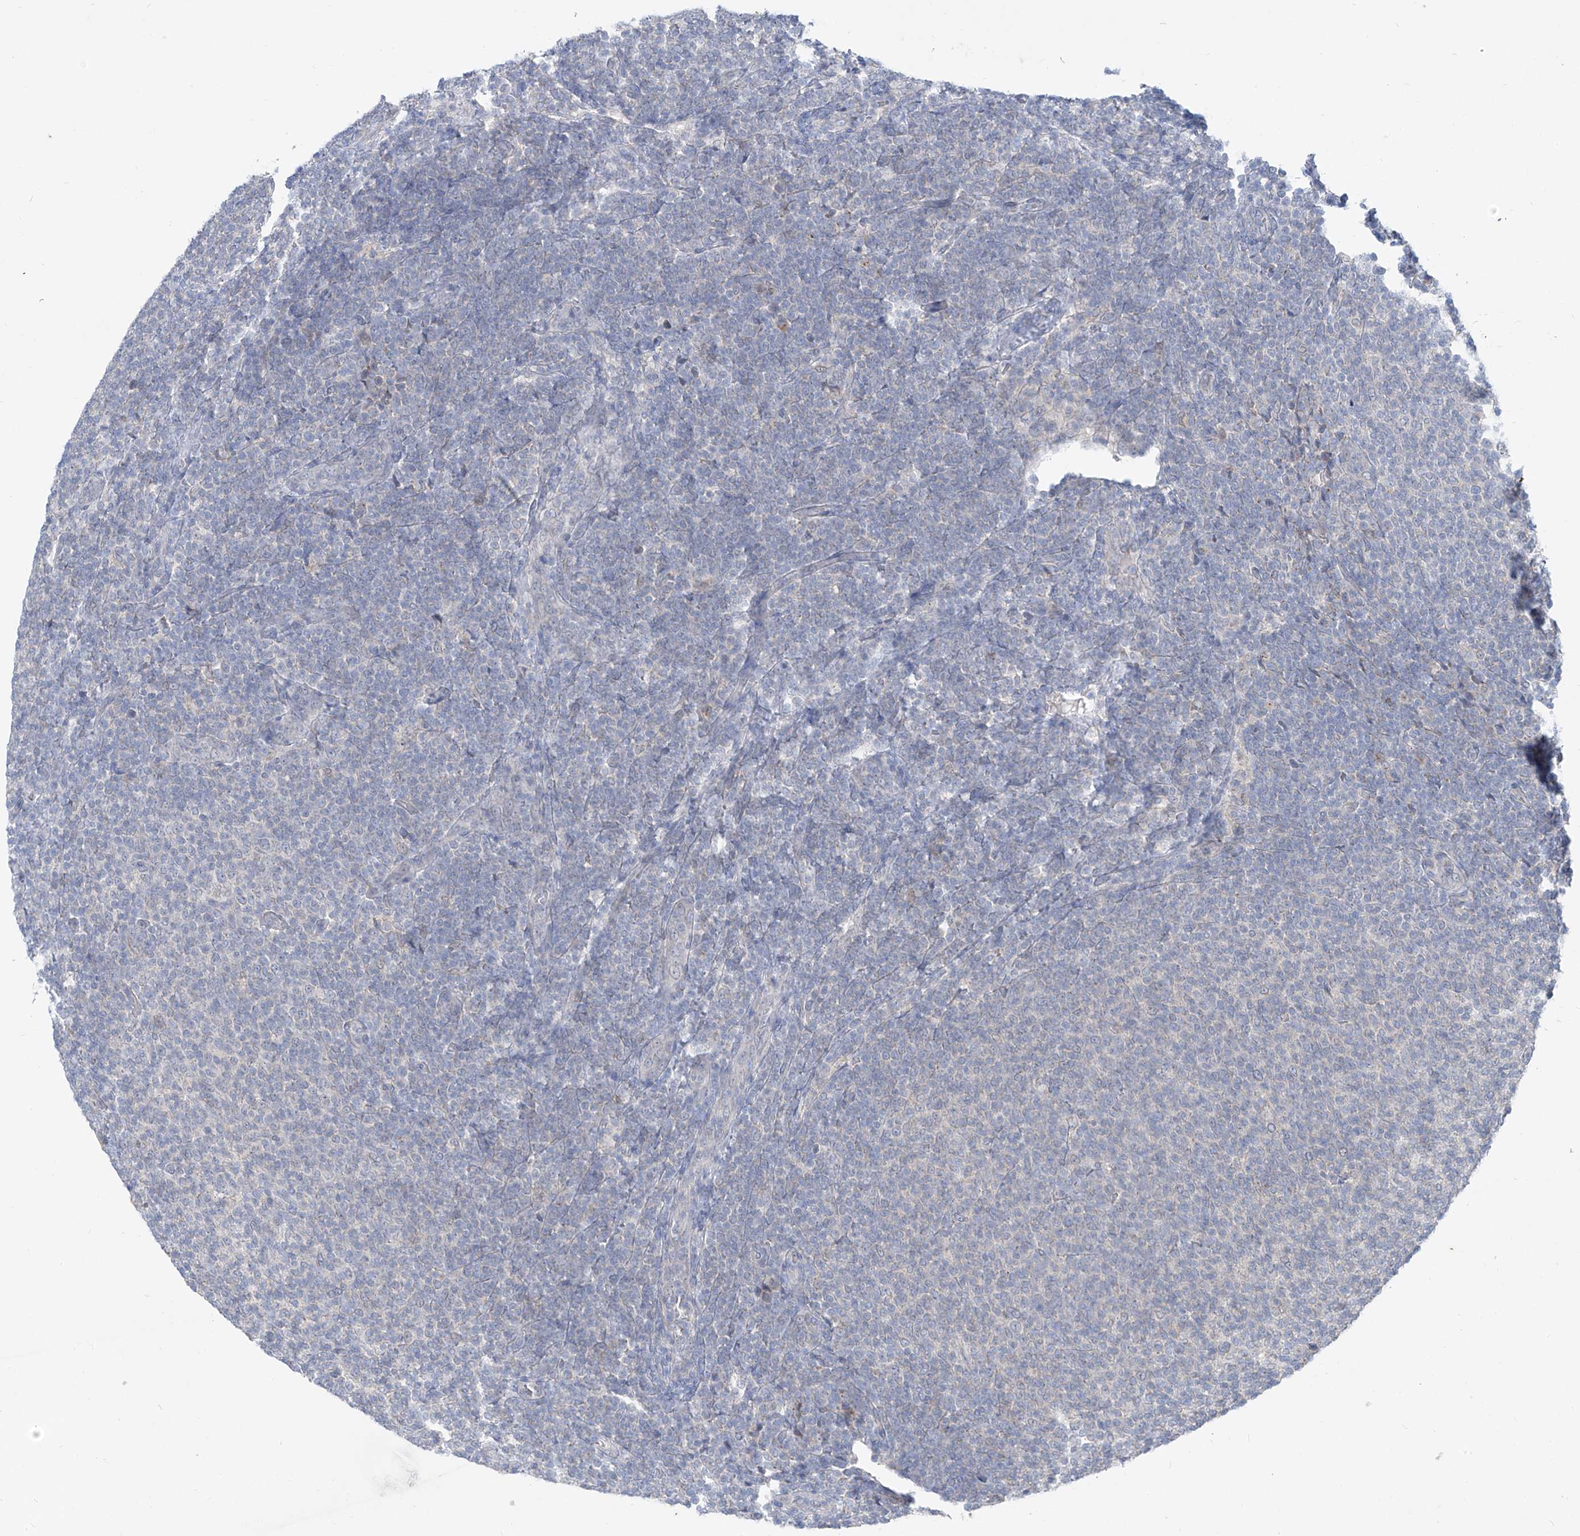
{"staining": {"intensity": "negative", "quantity": "none", "location": "none"}, "tissue": "lymphoma", "cell_type": "Tumor cells", "image_type": "cancer", "snomed": [{"axis": "morphology", "description": "Malignant lymphoma, non-Hodgkin's type, Low grade"}, {"axis": "topography", "description": "Lymph node"}], "caption": "There is no significant expression in tumor cells of malignant lymphoma, non-Hodgkin's type (low-grade).", "gene": "KRTAP25-1", "patient": {"sex": "male", "age": 66}}